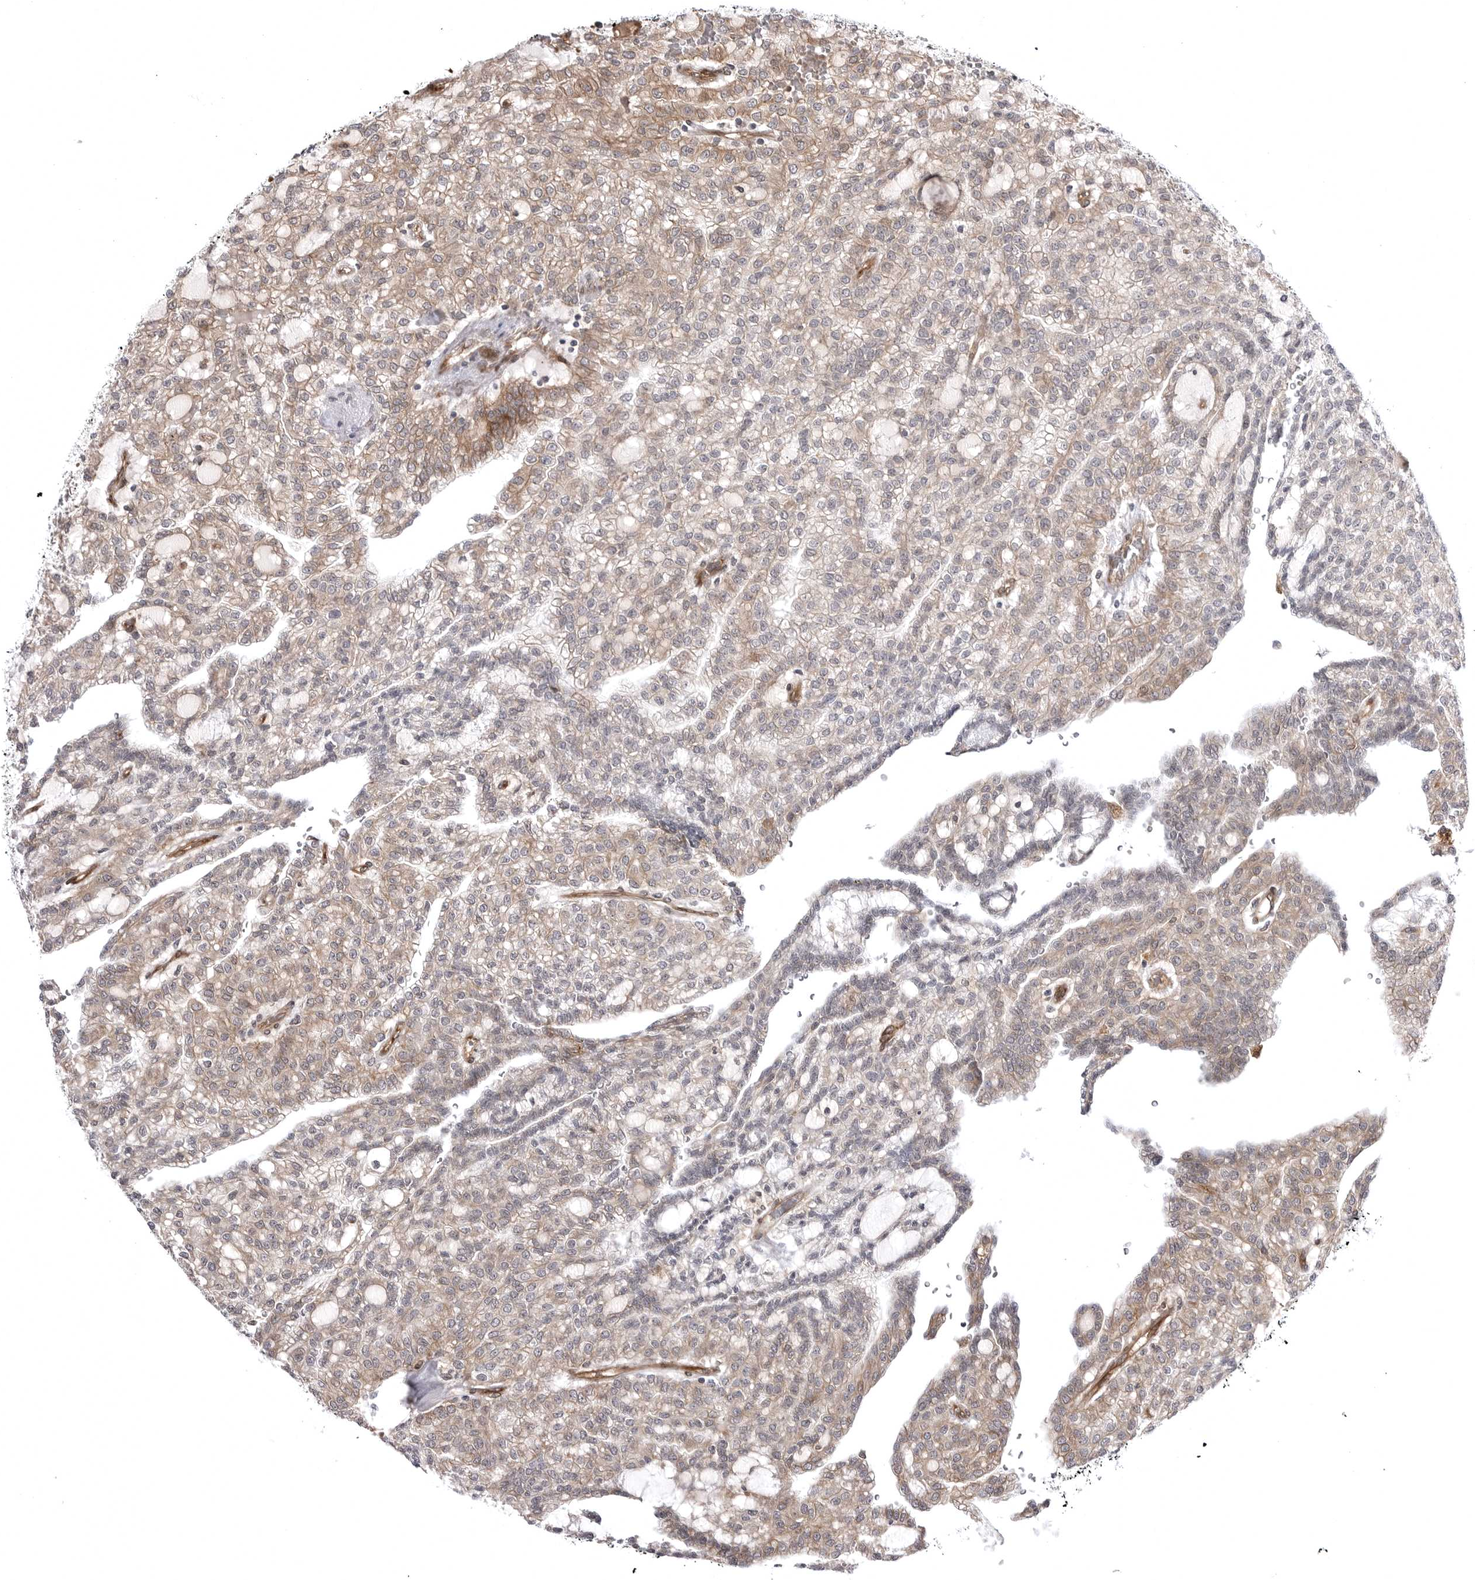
{"staining": {"intensity": "weak", "quantity": "25%-75%", "location": "cytoplasmic/membranous"}, "tissue": "renal cancer", "cell_type": "Tumor cells", "image_type": "cancer", "snomed": [{"axis": "morphology", "description": "Adenocarcinoma, NOS"}, {"axis": "topography", "description": "Kidney"}], "caption": "Immunohistochemical staining of human renal adenocarcinoma reveals weak cytoplasmic/membranous protein staining in about 25%-75% of tumor cells.", "gene": "ARL5A", "patient": {"sex": "male", "age": 63}}